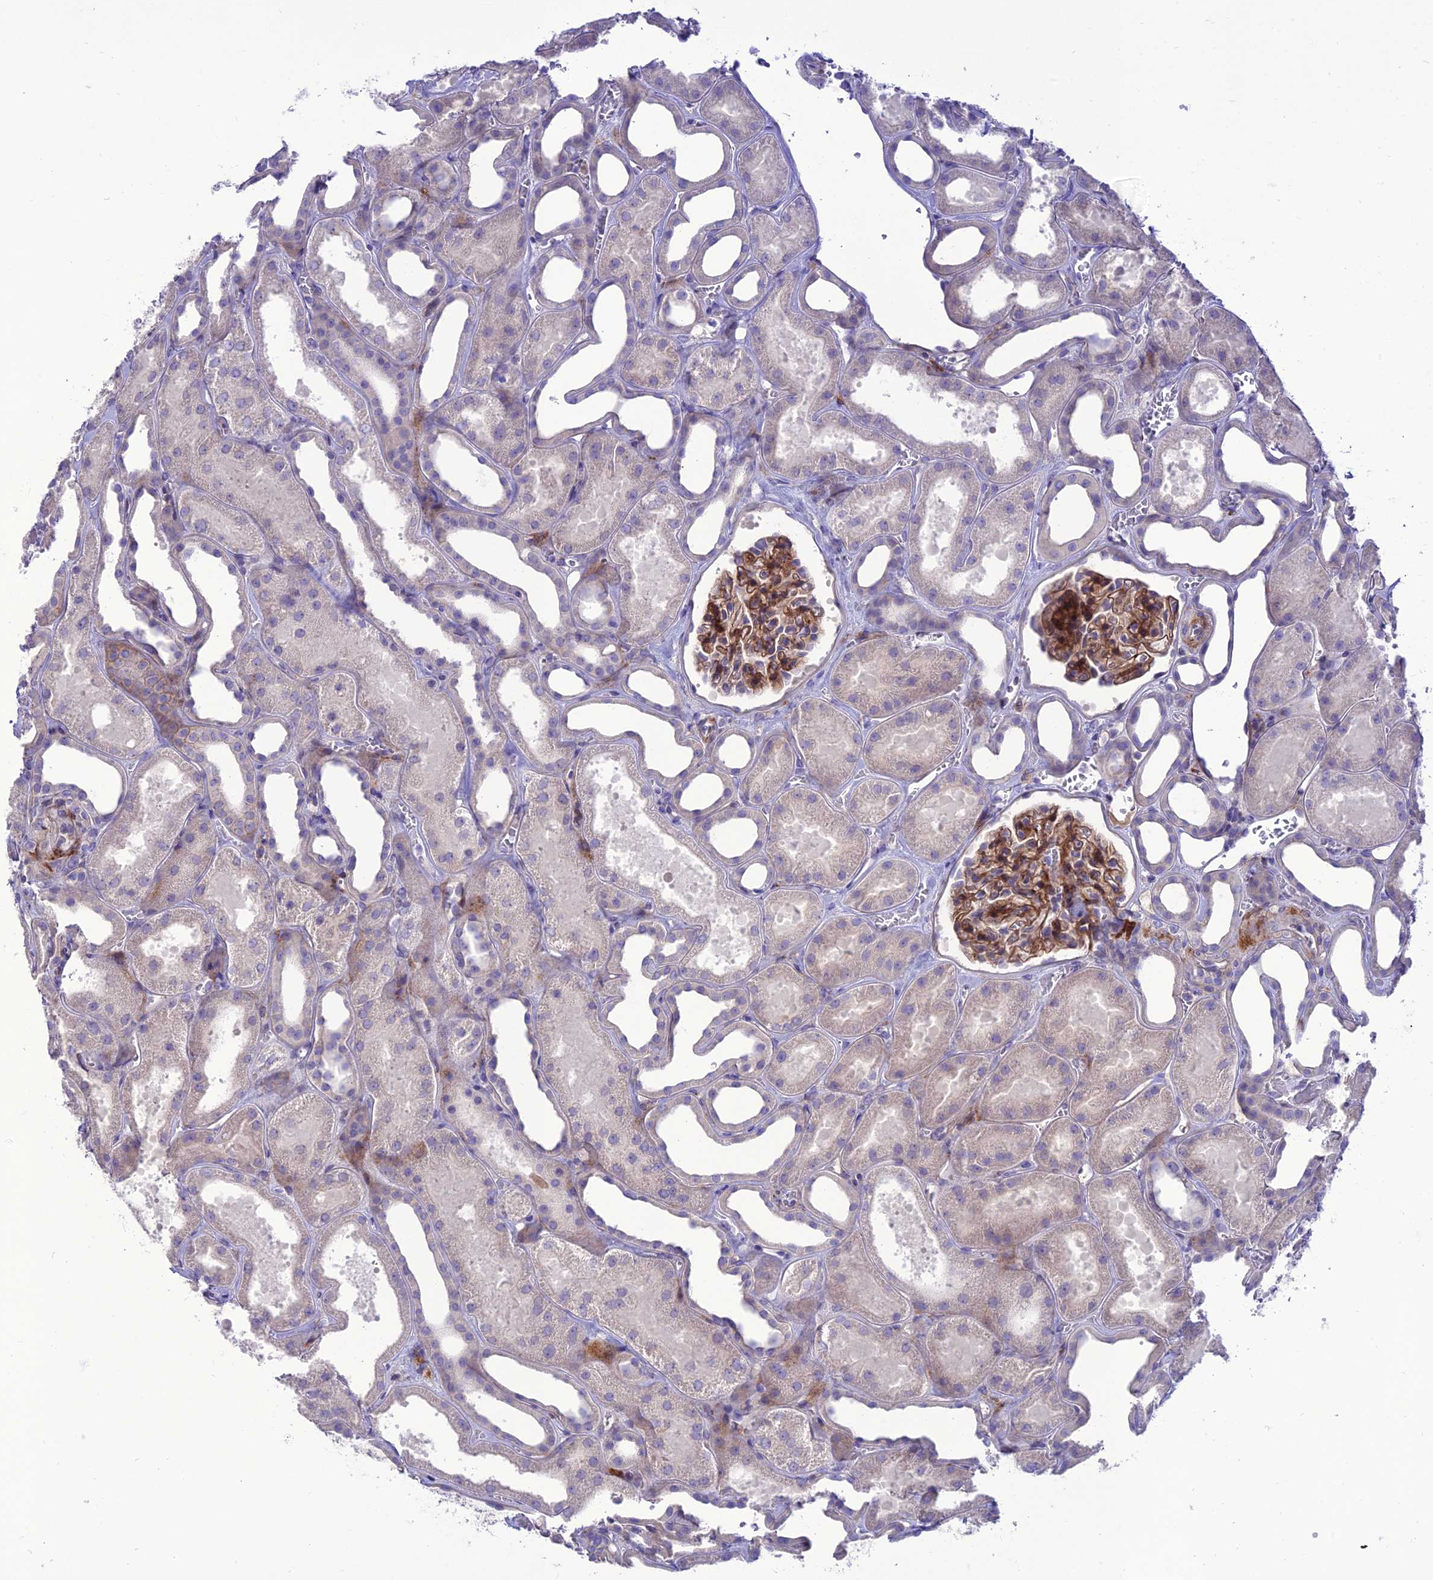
{"staining": {"intensity": "moderate", "quantity": "25%-75%", "location": "cytoplasmic/membranous"}, "tissue": "kidney", "cell_type": "Cells in glomeruli", "image_type": "normal", "snomed": [{"axis": "morphology", "description": "Normal tissue, NOS"}, {"axis": "morphology", "description": "Adenocarcinoma, NOS"}, {"axis": "topography", "description": "Kidney"}], "caption": "Immunohistochemical staining of unremarkable kidney displays 25%-75% levels of moderate cytoplasmic/membranous protein staining in about 25%-75% of cells in glomeruli. The protein is stained brown, and the nuclei are stained in blue (DAB (3,3'-diaminobenzidine) IHC with brightfield microscopy, high magnification).", "gene": "TEKT3", "patient": {"sex": "female", "age": 68}}